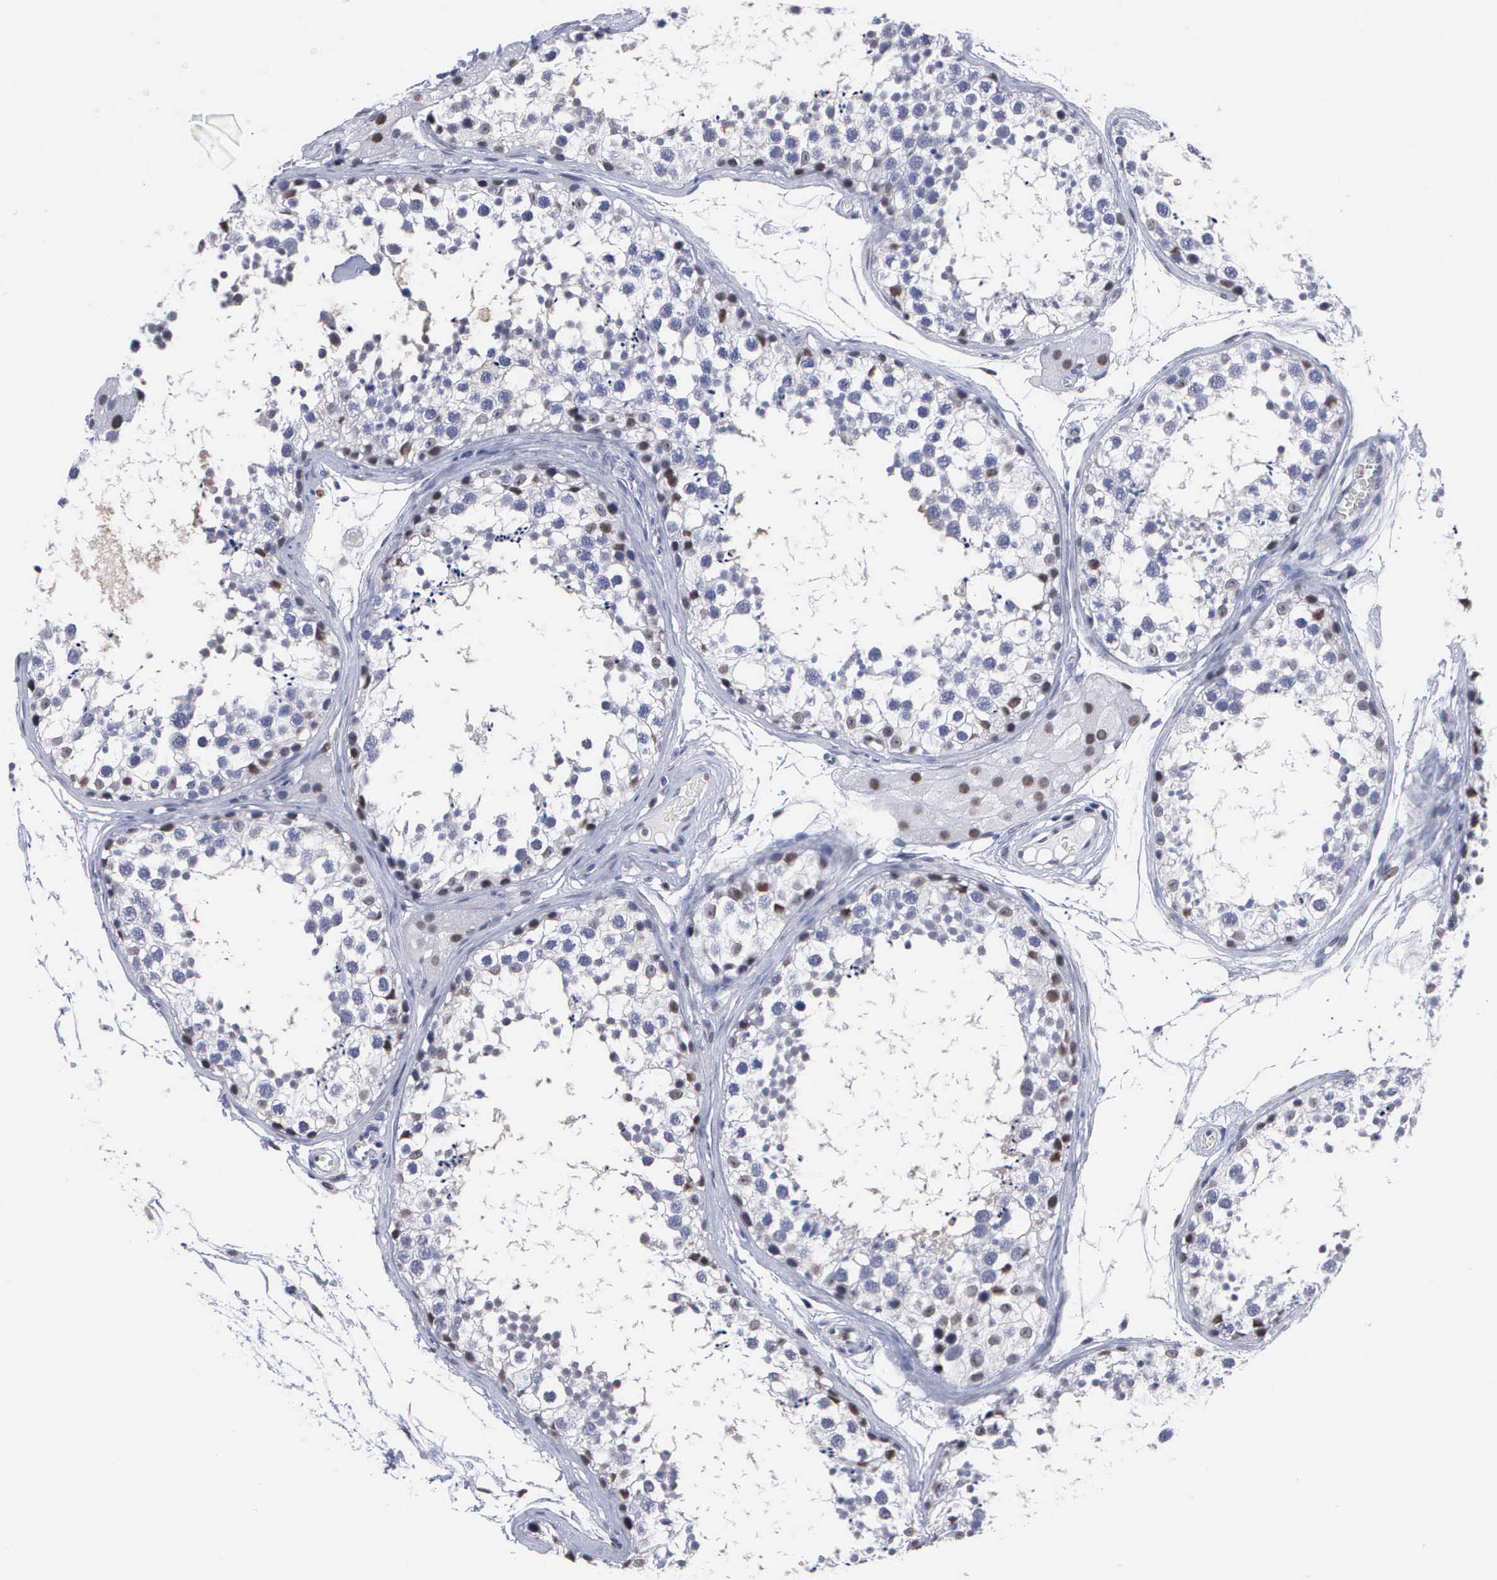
{"staining": {"intensity": "moderate", "quantity": "<25%", "location": "nuclear"}, "tissue": "testis", "cell_type": "Cells in seminiferous ducts", "image_type": "normal", "snomed": [{"axis": "morphology", "description": "Normal tissue, NOS"}, {"axis": "topography", "description": "Testis"}], "caption": "Protein staining by immunohistochemistry (IHC) demonstrates moderate nuclear staining in about <25% of cells in seminiferous ducts in unremarkable testis.", "gene": "SPIN3", "patient": {"sex": "male", "age": 57}}